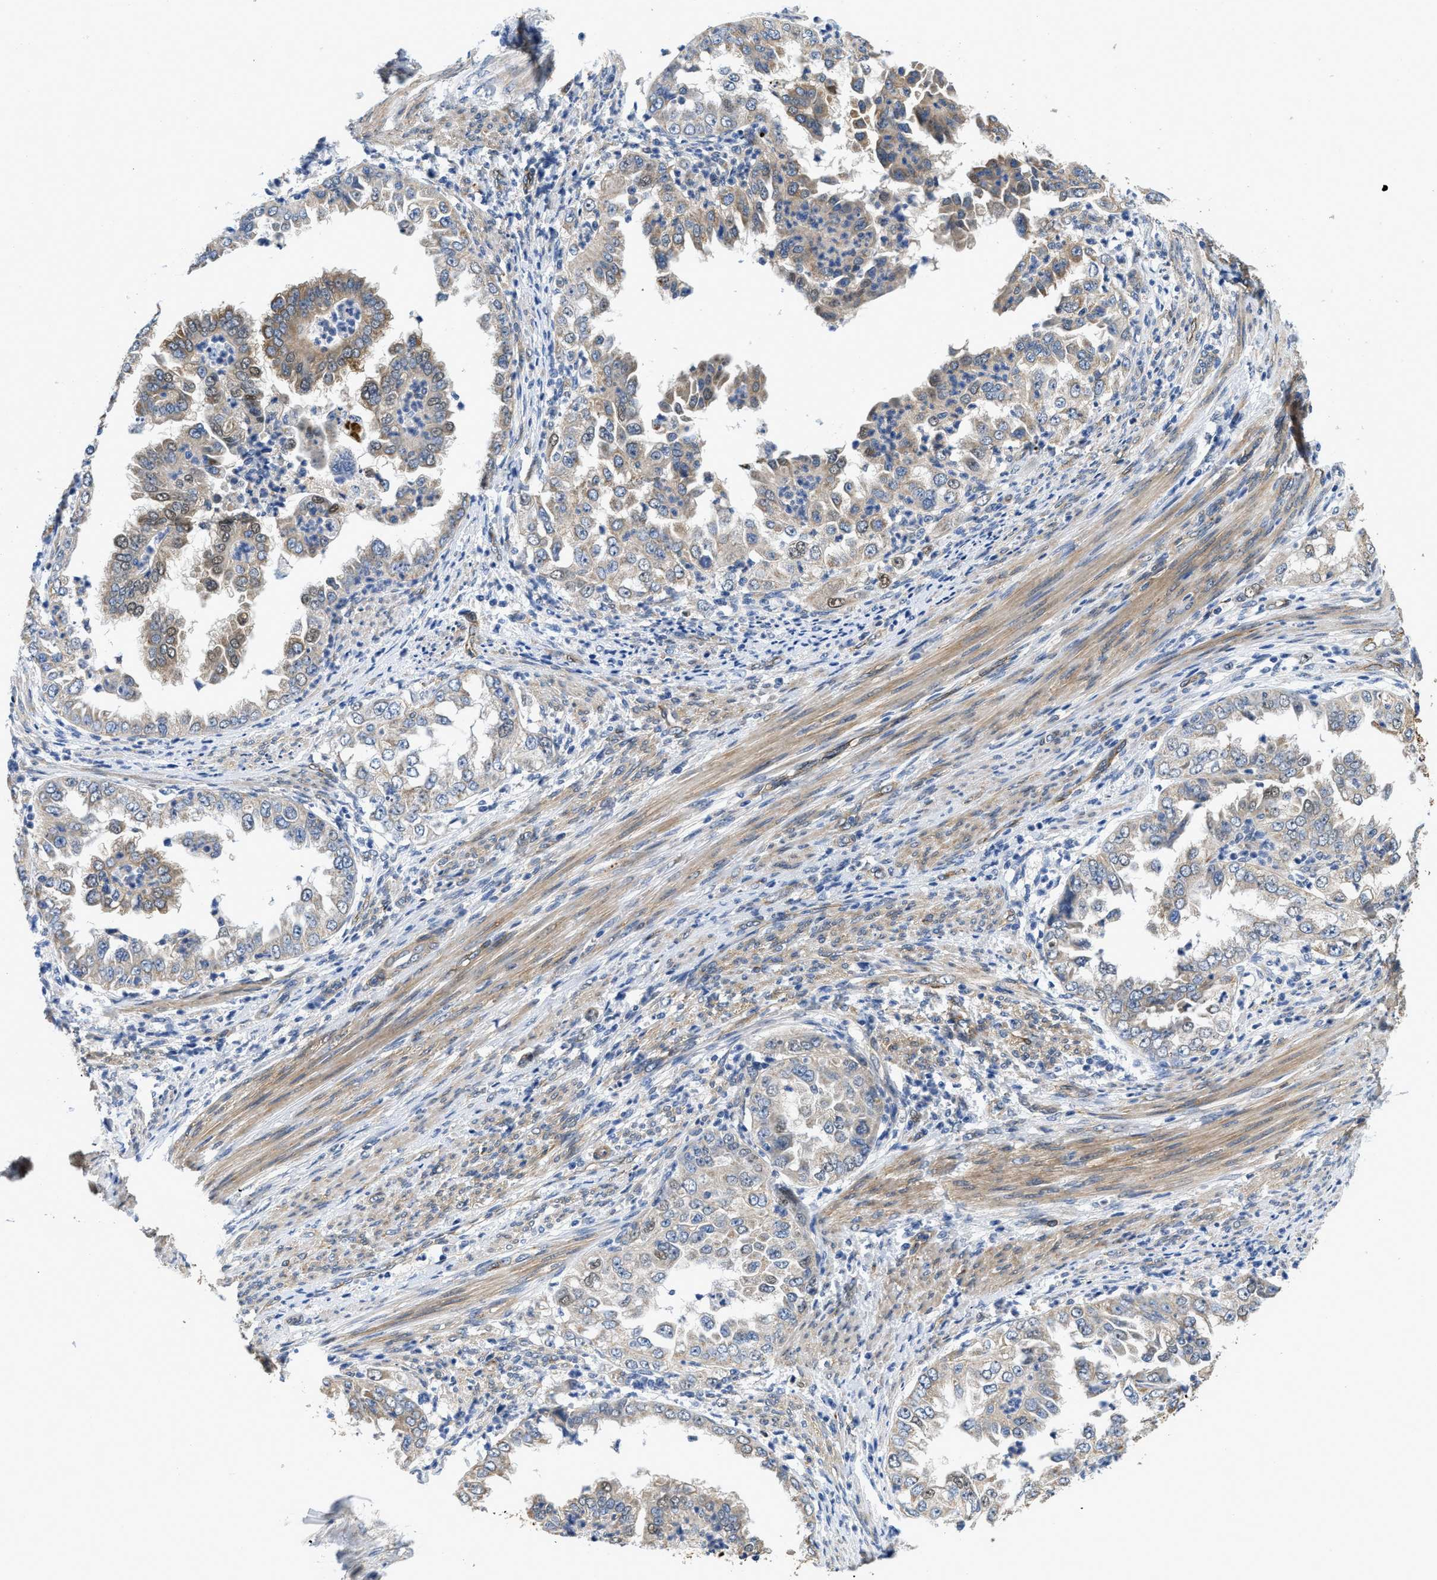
{"staining": {"intensity": "moderate", "quantity": "<25%", "location": "cytoplasmic/membranous,nuclear"}, "tissue": "endometrial cancer", "cell_type": "Tumor cells", "image_type": "cancer", "snomed": [{"axis": "morphology", "description": "Adenocarcinoma, NOS"}, {"axis": "topography", "description": "Endometrium"}], "caption": "Immunohistochemistry (IHC) of human endometrial adenocarcinoma demonstrates low levels of moderate cytoplasmic/membranous and nuclear staining in about <25% of tumor cells. (Brightfield microscopy of DAB IHC at high magnification).", "gene": "RAPH1", "patient": {"sex": "female", "age": 85}}